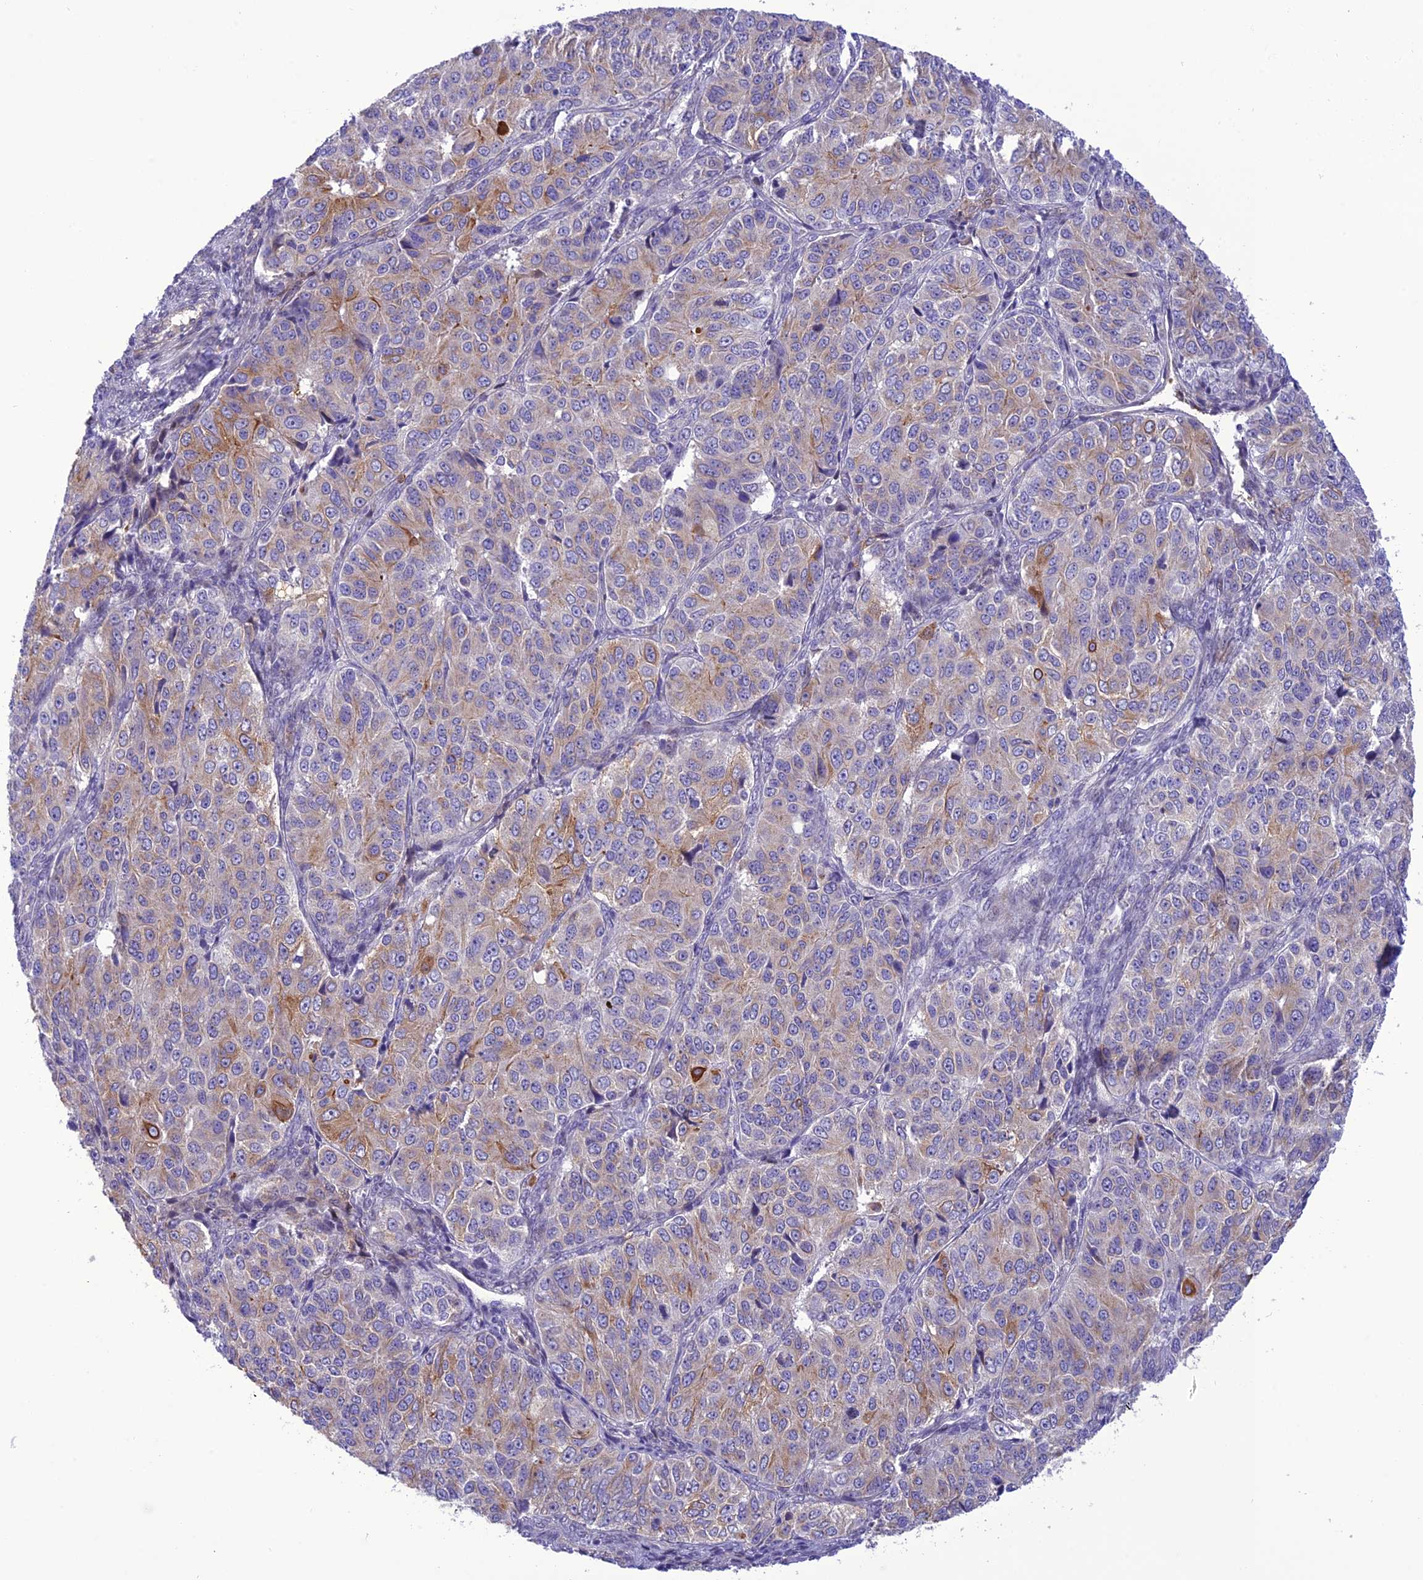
{"staining": {"intensity": "moderate", "quantity": "<25%", "location": "cytoplasmic/membranous"}, "tissue": "ovarian cancer", "cell_type": "Tumor cells", "image_type": "cancer", "snomed": [{"axis": "morphology", "description": "Carcinoma, endometroid"}, {"axis": "topography", "description": "Ovary"}], "caption": "A histopathology image of human ovarian cancer stained for a protein exhibits moderate cytoplasmic/membranous brown staining in tumor cells.", "gene": "JMY", "patient": {"sex": "female", "age": 51}}